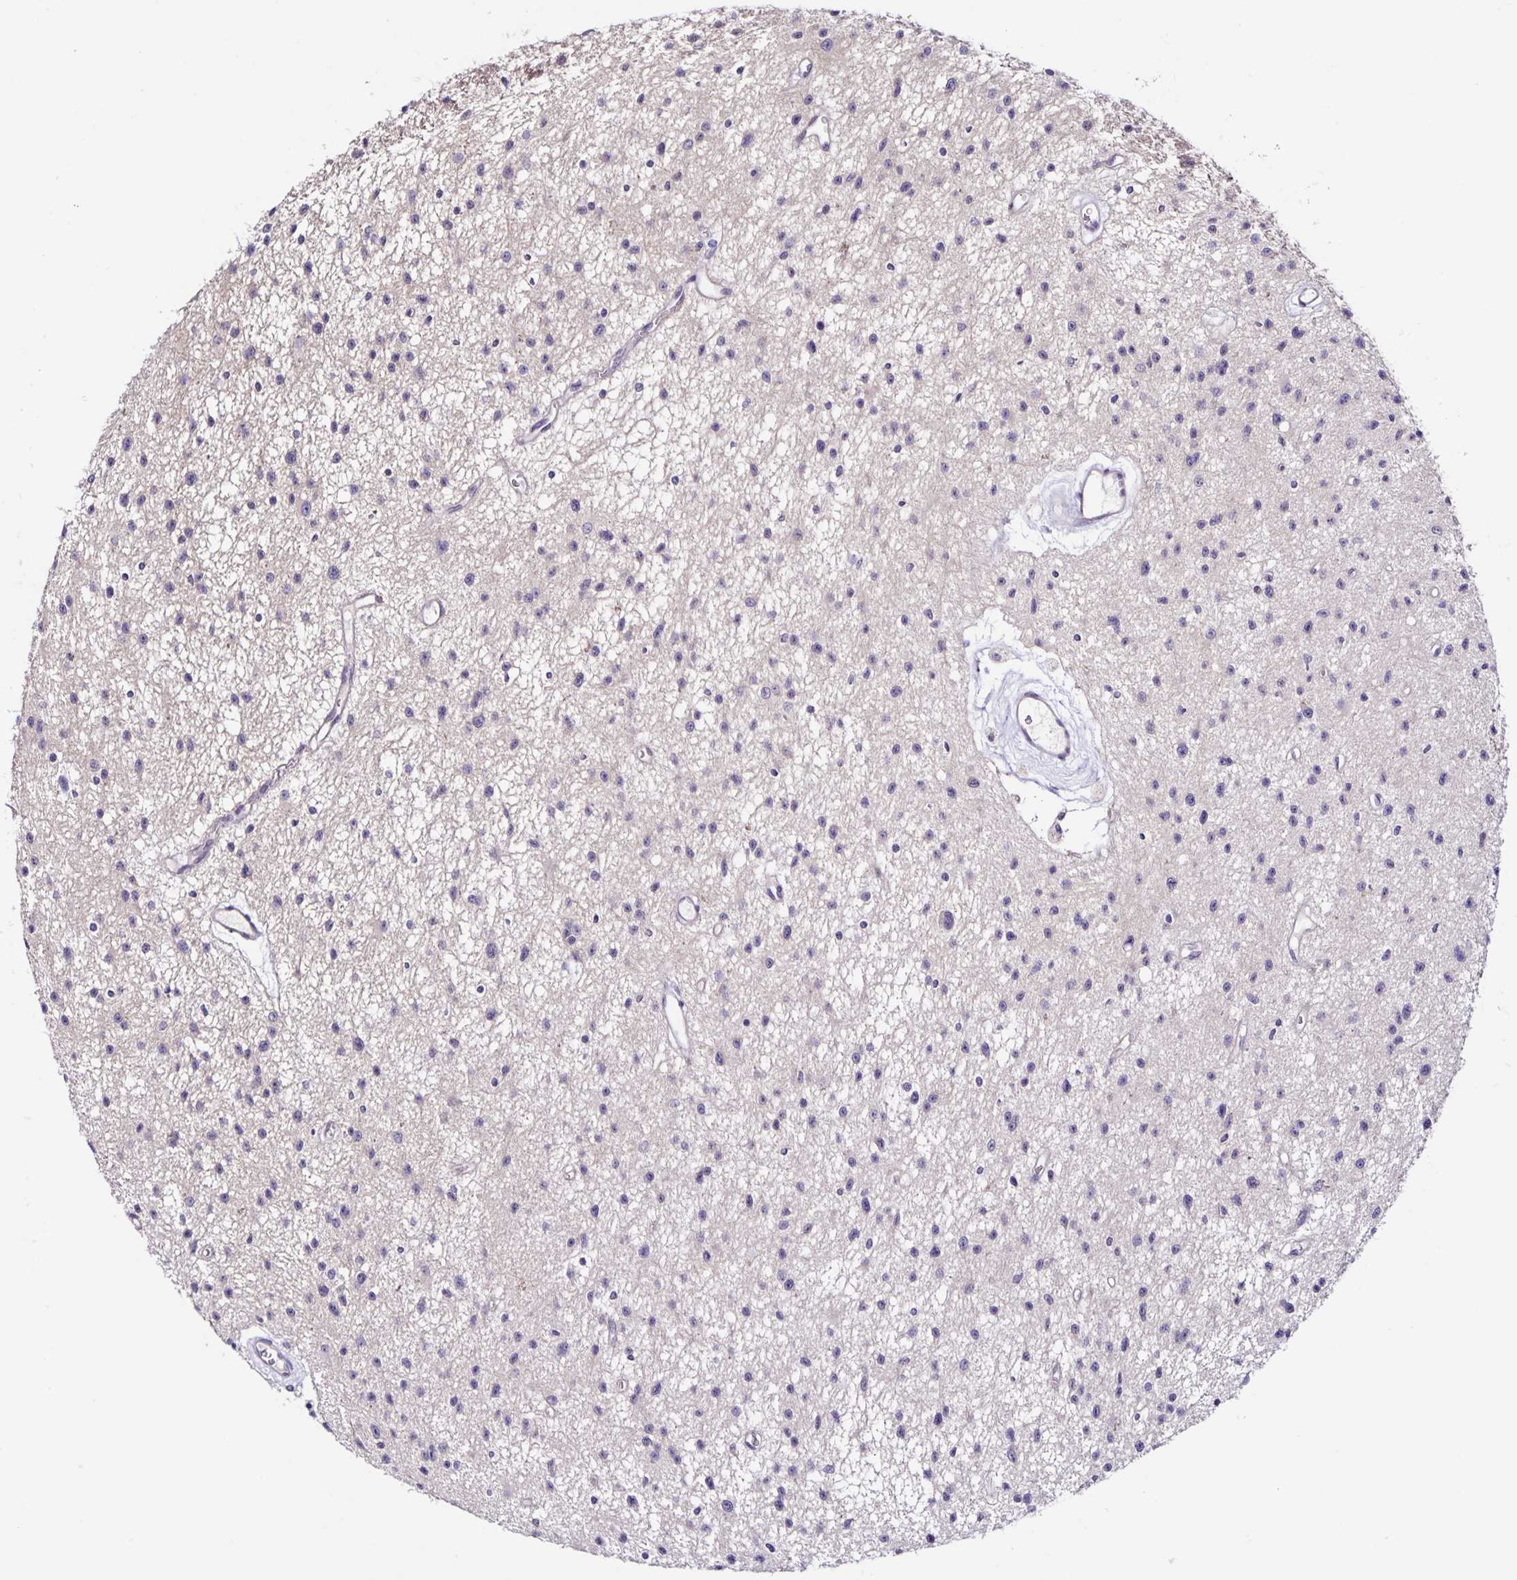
{"staining": {"intensity": "negative", "quantity": "none", "location": "none"}, "tissue": "glioma", "cell_type": "Tumor cells", "image_type": "cancer", "snomed": [{"axis": "morphology", "description": "Glioma, malignant, Low grade"}, {"axis": "topography", "description": "Brain"}], "caption": "This is a photomicrograph of IHC staining of malignant glioma (low-grade), which shows no expression in tumor cells. (Brightfield microscopy of DAB (3,3'-diaminobenzidine) IHC at high magnification).", "gene": "RNFT2", "patient": {"sex": "male", "age": 43}}